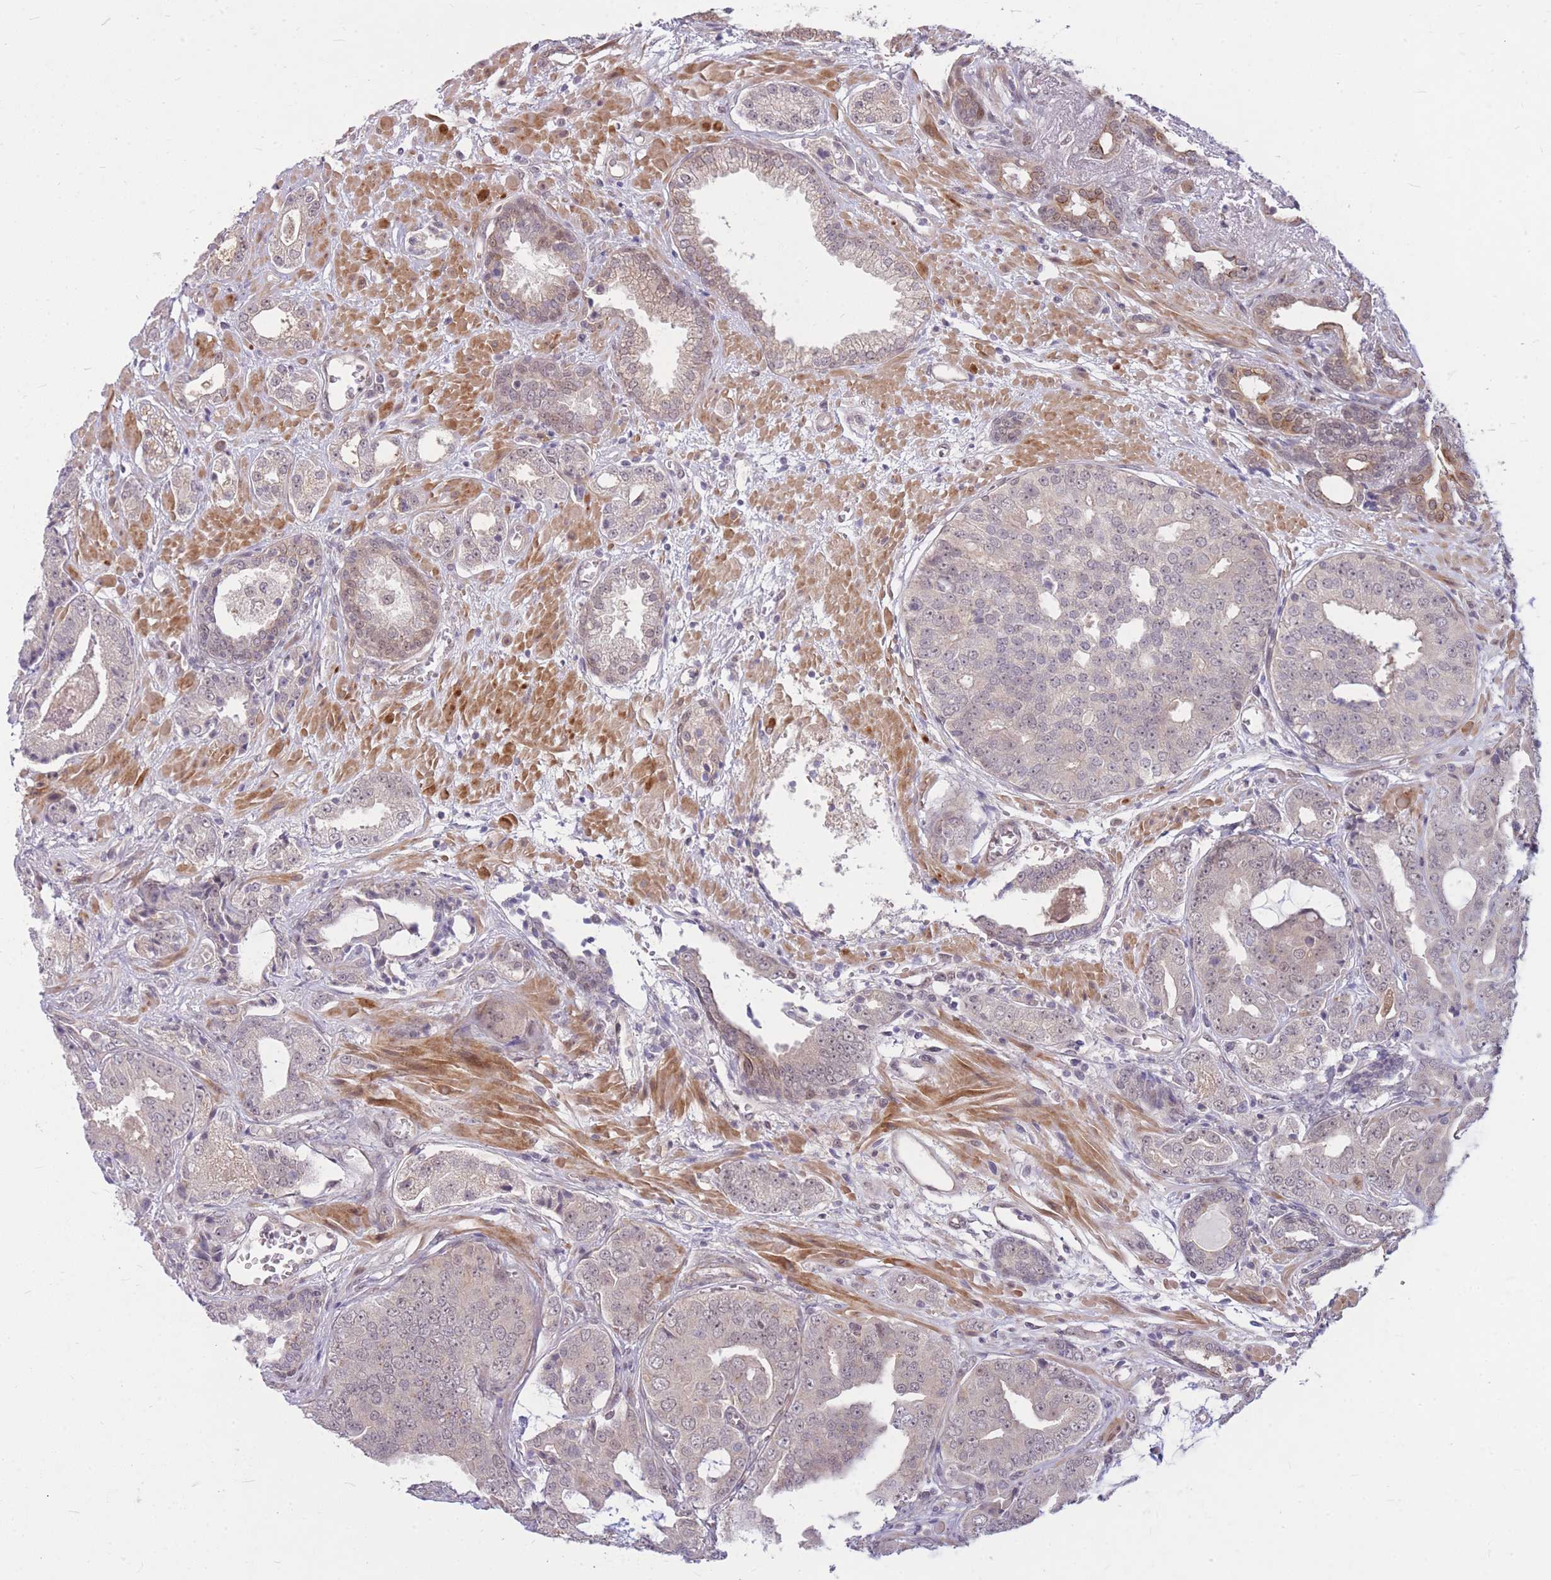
{"staining": {"intensity": "weak", "quantity": "25%-75%", "location": "nuclear"}, "tissue": "prostate cancer", "cell_type": "Tumor cells", "image_type": "cancer", "snomed": [{"axis": "morphology", "description": "Adenocarcinoma, High grade"}, {"axis": "topography", "description": "Prostate"}], "caption": "About 25%-75% of tumor cells in prostate adenocarcinoma (high-grade) display weak nuclear protein expression as visualized by brown immunohistochemical staining.", "gene": "ERCC2", "patient": {"sex": "male", "age": 71}}